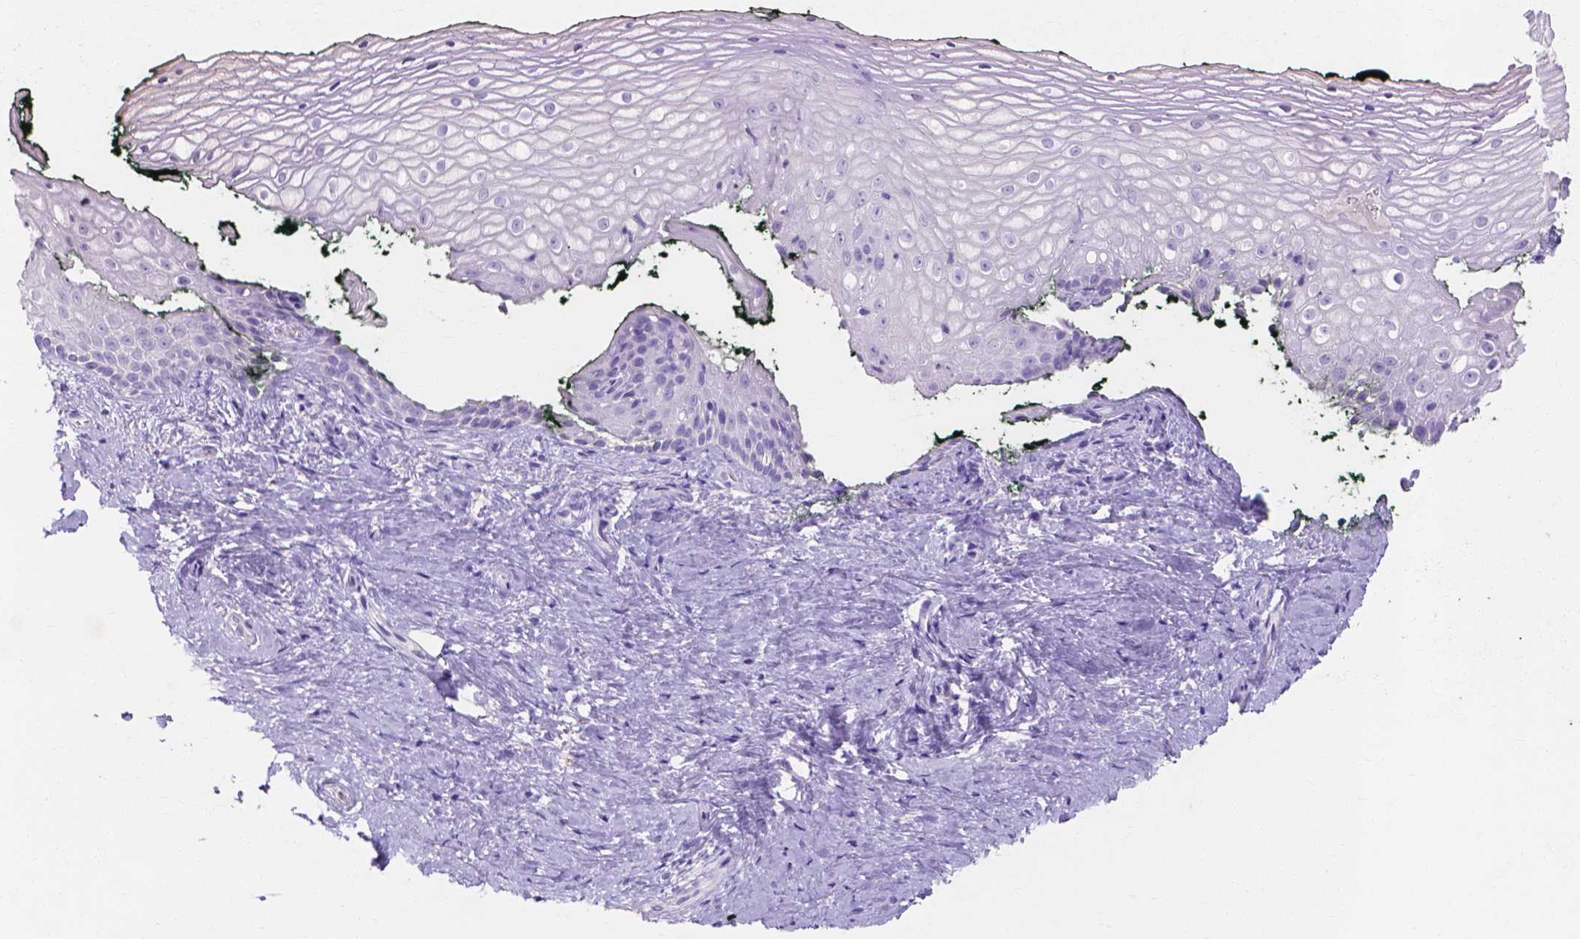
{"staining": {"intensity": "negative", "quantity": "none", "location": "none"}, "tissue": "vagina", "cell_type": "Squamous epithelial cells", "image_type": "normal", "snomed": [{"axis": "morphology", "description": "Normal tissue, NOS"}, {"axis": "topography", "description": "Vagina"}], "caption": "DAB immunohistochemical staining of unremarkable human vagina exhibits no significant expression in squamous epithelial cells. The staining was performed using DAB (3,3'-diaminobenzidine) to visualize the protein expression in brown, while the nuclei were stained in blue with hematoxylin (Magnification: 20x).", "gene": "MMP11", "patient": {"sex": "female", "age": 47}}